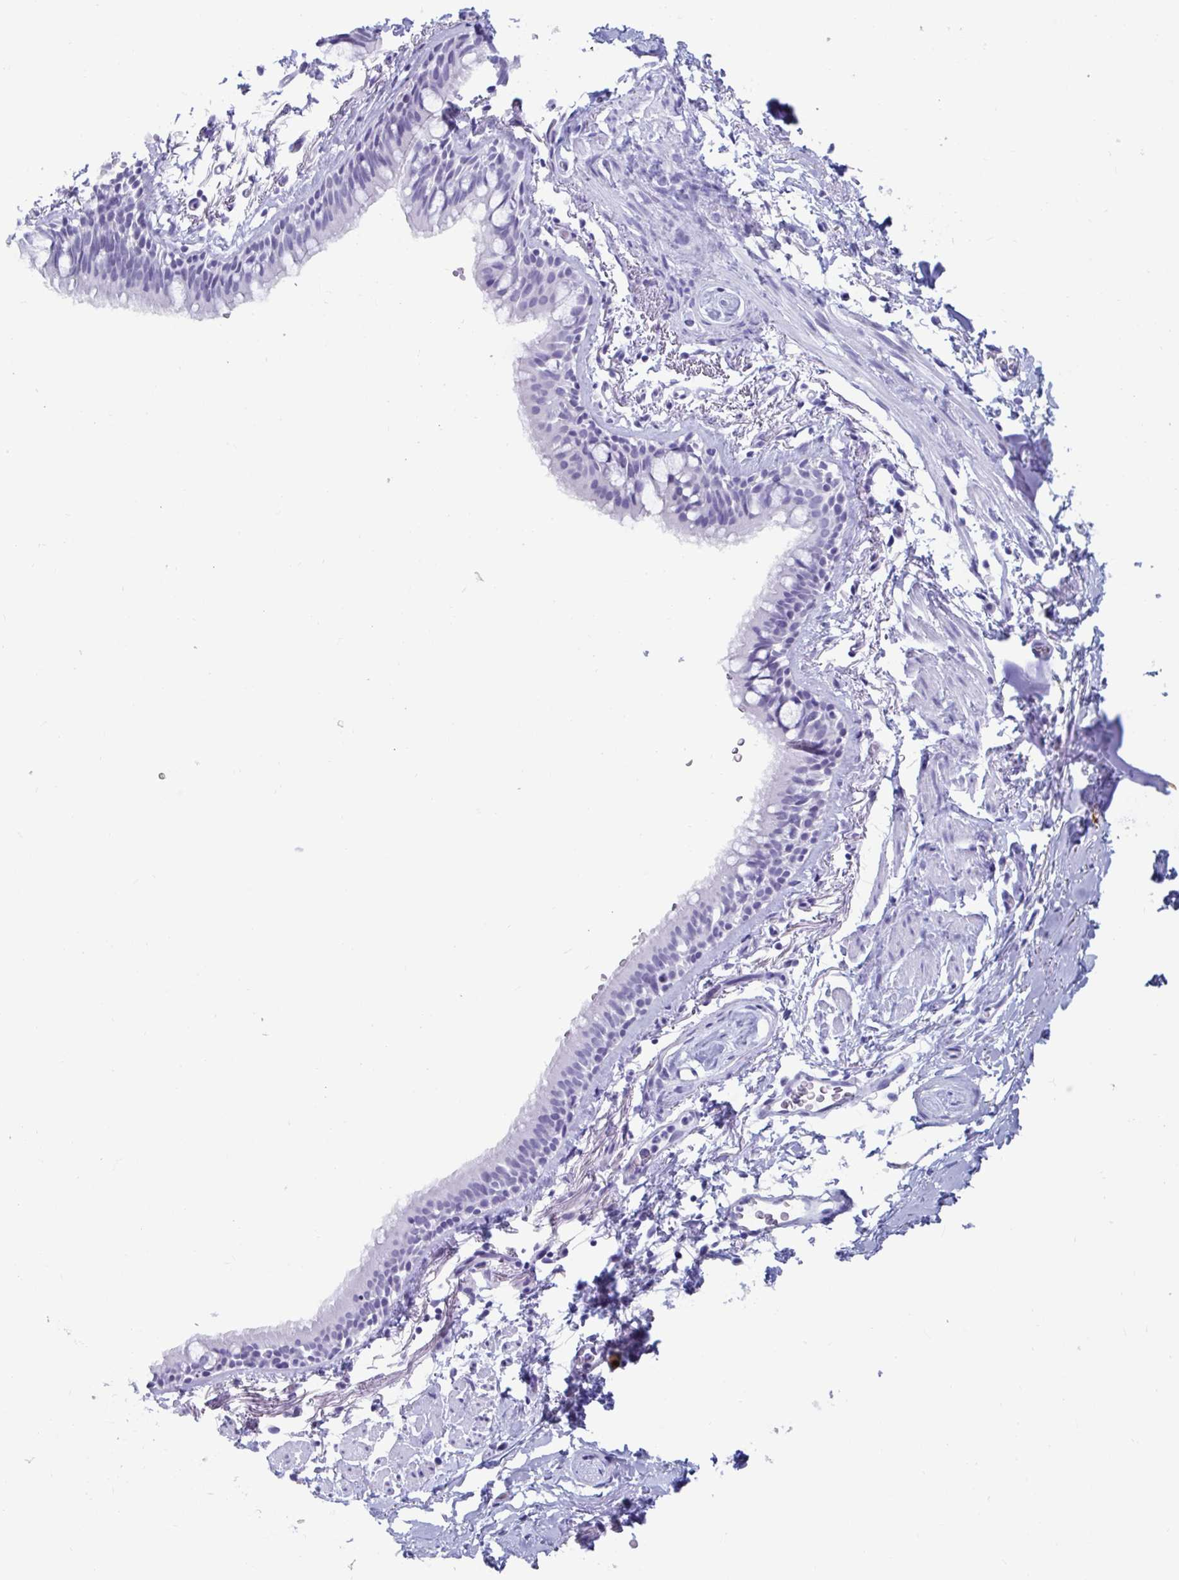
{"staining": {"intensity": "negative", "quantity": "none", "location": "none"}, "tissue": "bronchus", "cell_type": "Respiratory epithelial cells", "image_type": "normal", "snomed": [{"axis": "morphology", "description": "Normal tissue, NOS"}, {"axis": "topography", "description": "Lymph node"}, {"axis": "topography", "description": "Cartilage tissue"}, {"axis": "topography", "description": "Bronchus"}], "caption": "The histopathology image exhibits no staining of respiratory epithelial cells in benign bronchus.", "gene": "GKN2", "patient": {"sex": "female", "age": 70}}